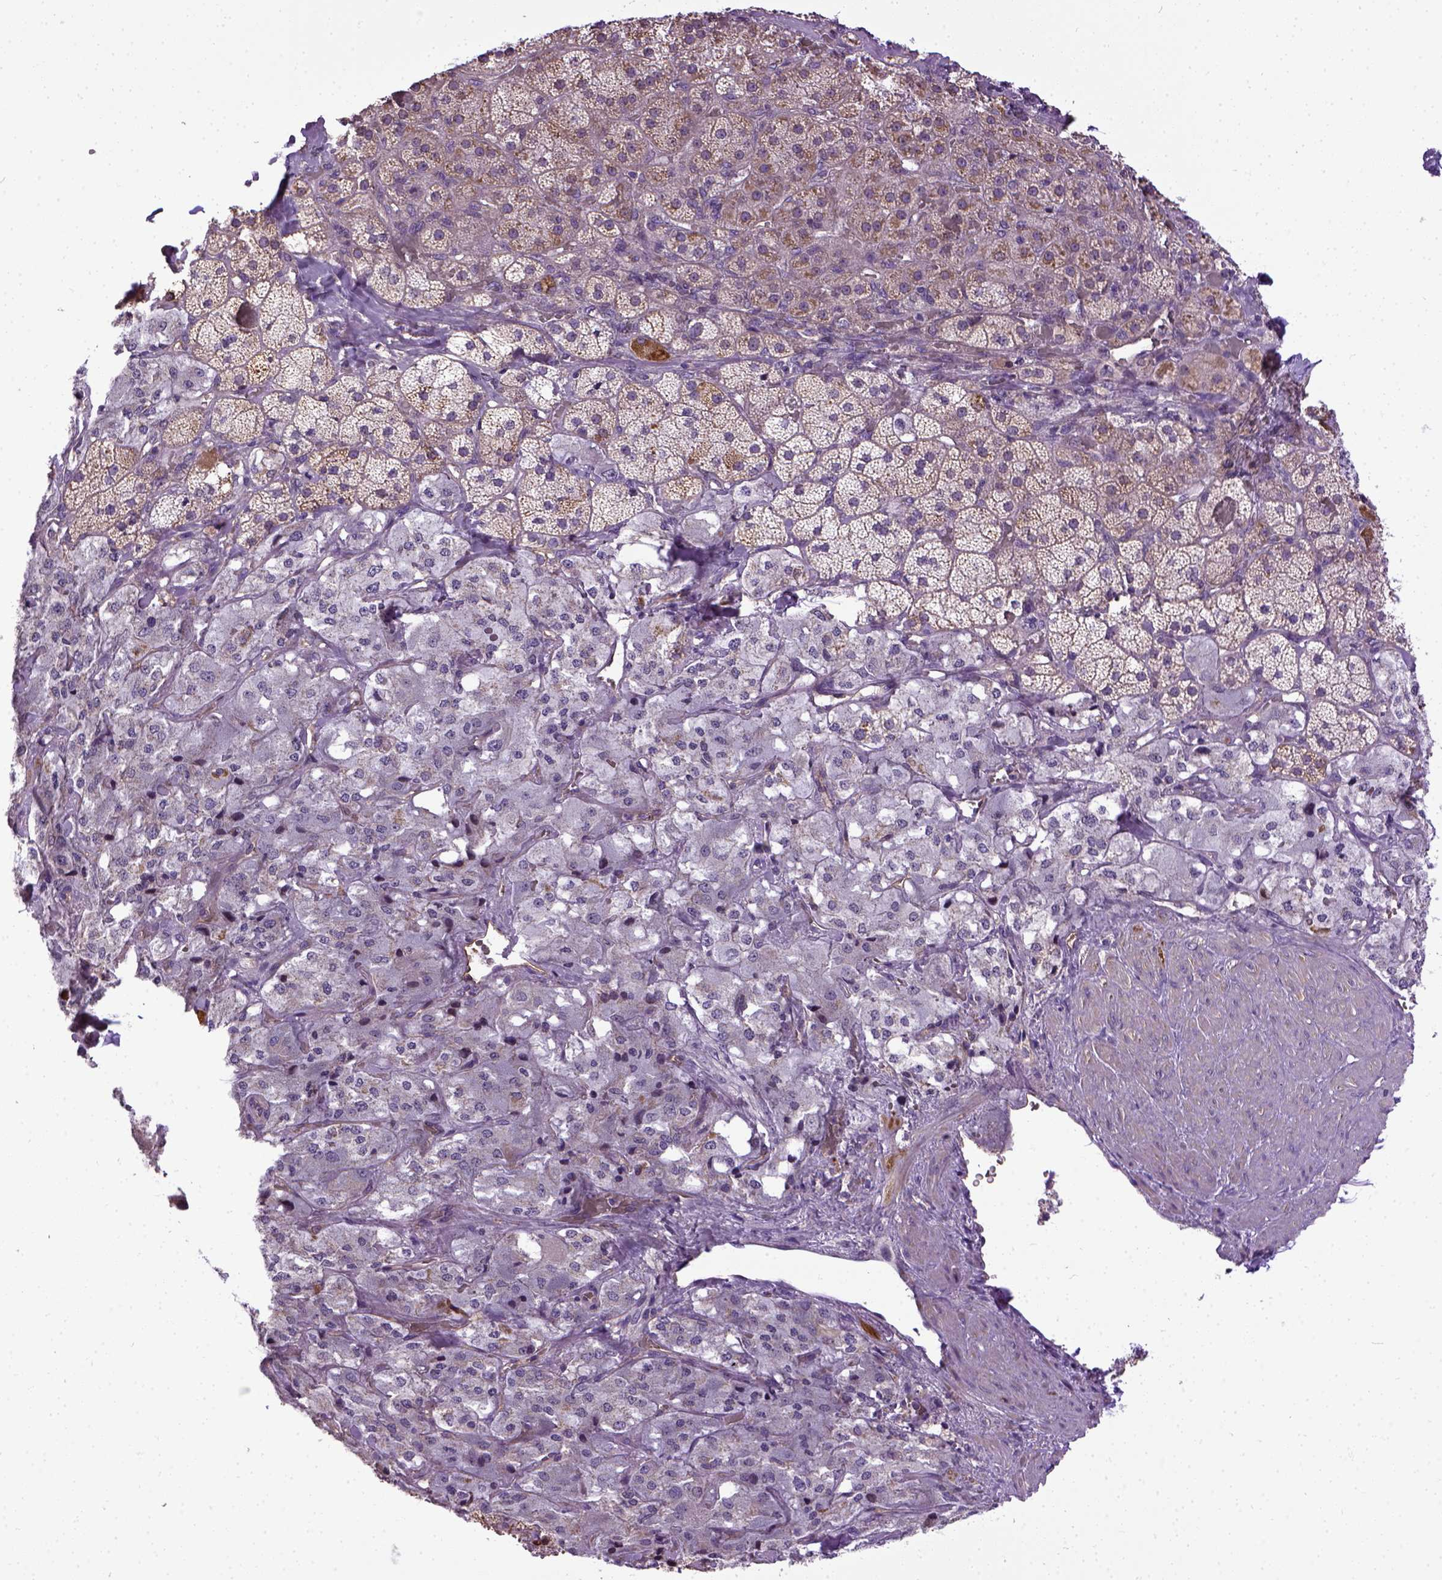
{"staining": {"intensity": "weak", "quantity": "25%-75%", "location": "cytoplasmic/membranous"}, "tissue": "adrenal gland", "cell_type": "Glandular cells", "image_type": "normal", "snomed": [{"axis": "morphology", "description": "Normal tissue, NOS"}, {"axis": "topography", "description": "Adrenal gland"}], "caption": "Immunohistochemistry image of normal adrenal gland: human adrenal gland stained using immunohistochemistry (IHC) shows low levels of weak protein expression localized specifically in the cytoplasmic/membranous of glandular cells, appearing as a cytoplasmic/membranous brown color.", "gene": "ENG", "patient": {"sex": "male", "age": 57}}